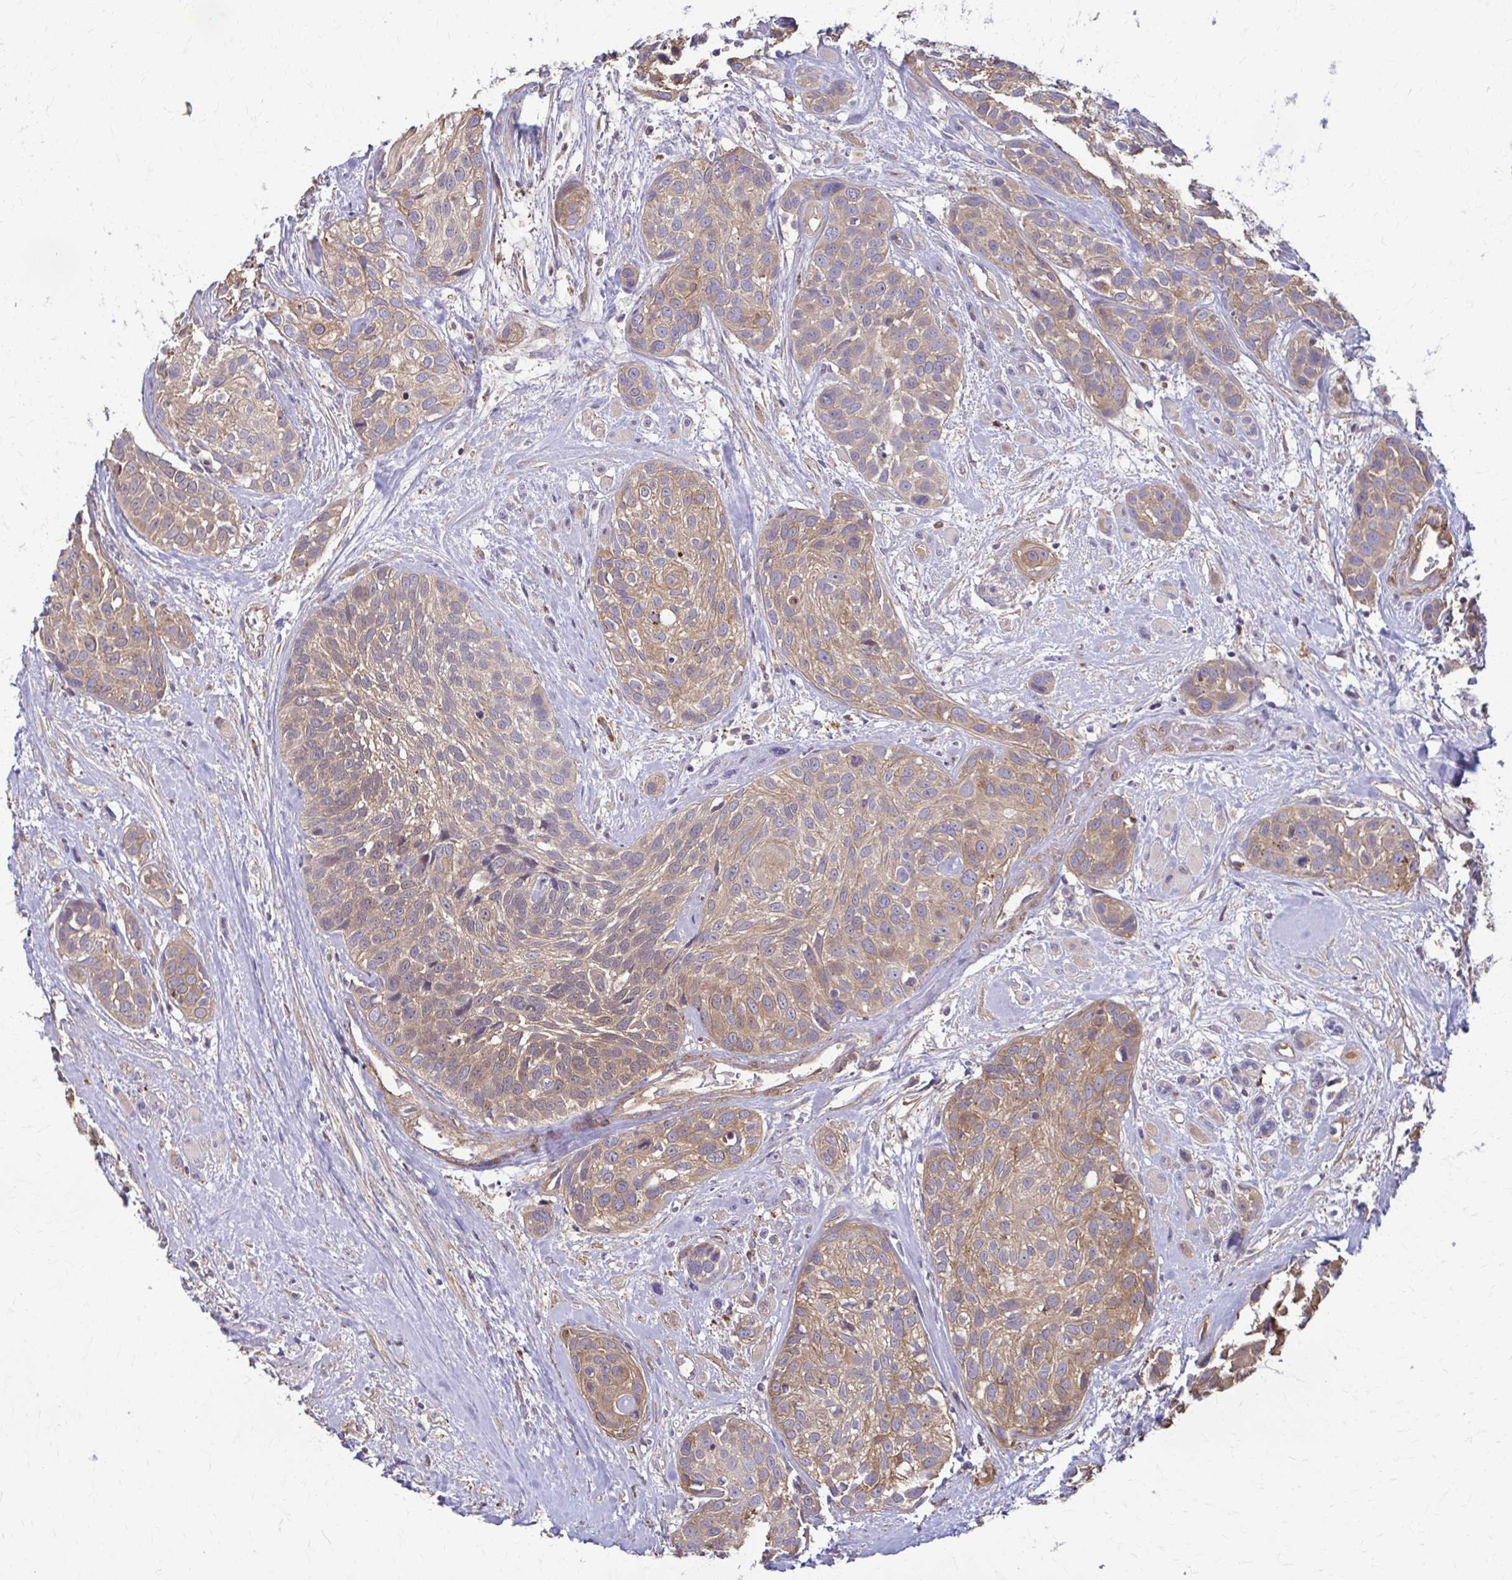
{"staining": {"intensity": "weak", "quantity": ">75%", "location": "cytoplasmic/membranous"}, "tissue": "head and neck cancer", "cell_type": "Tumor cells", "image_type": "cancer", "snomed": [{"axis": "morphology", "description": "Squamous cell carcinoma, NOS"}, {"axis": "topography", "description": "Head-Neck"}], "caption": "Weak cytoplasmic/membranous protein staining is appreciated in about >75% of tumor cells in head and neck cancer.", "gene": "DSP", "patient": {"sex": "female", "age": 50}}